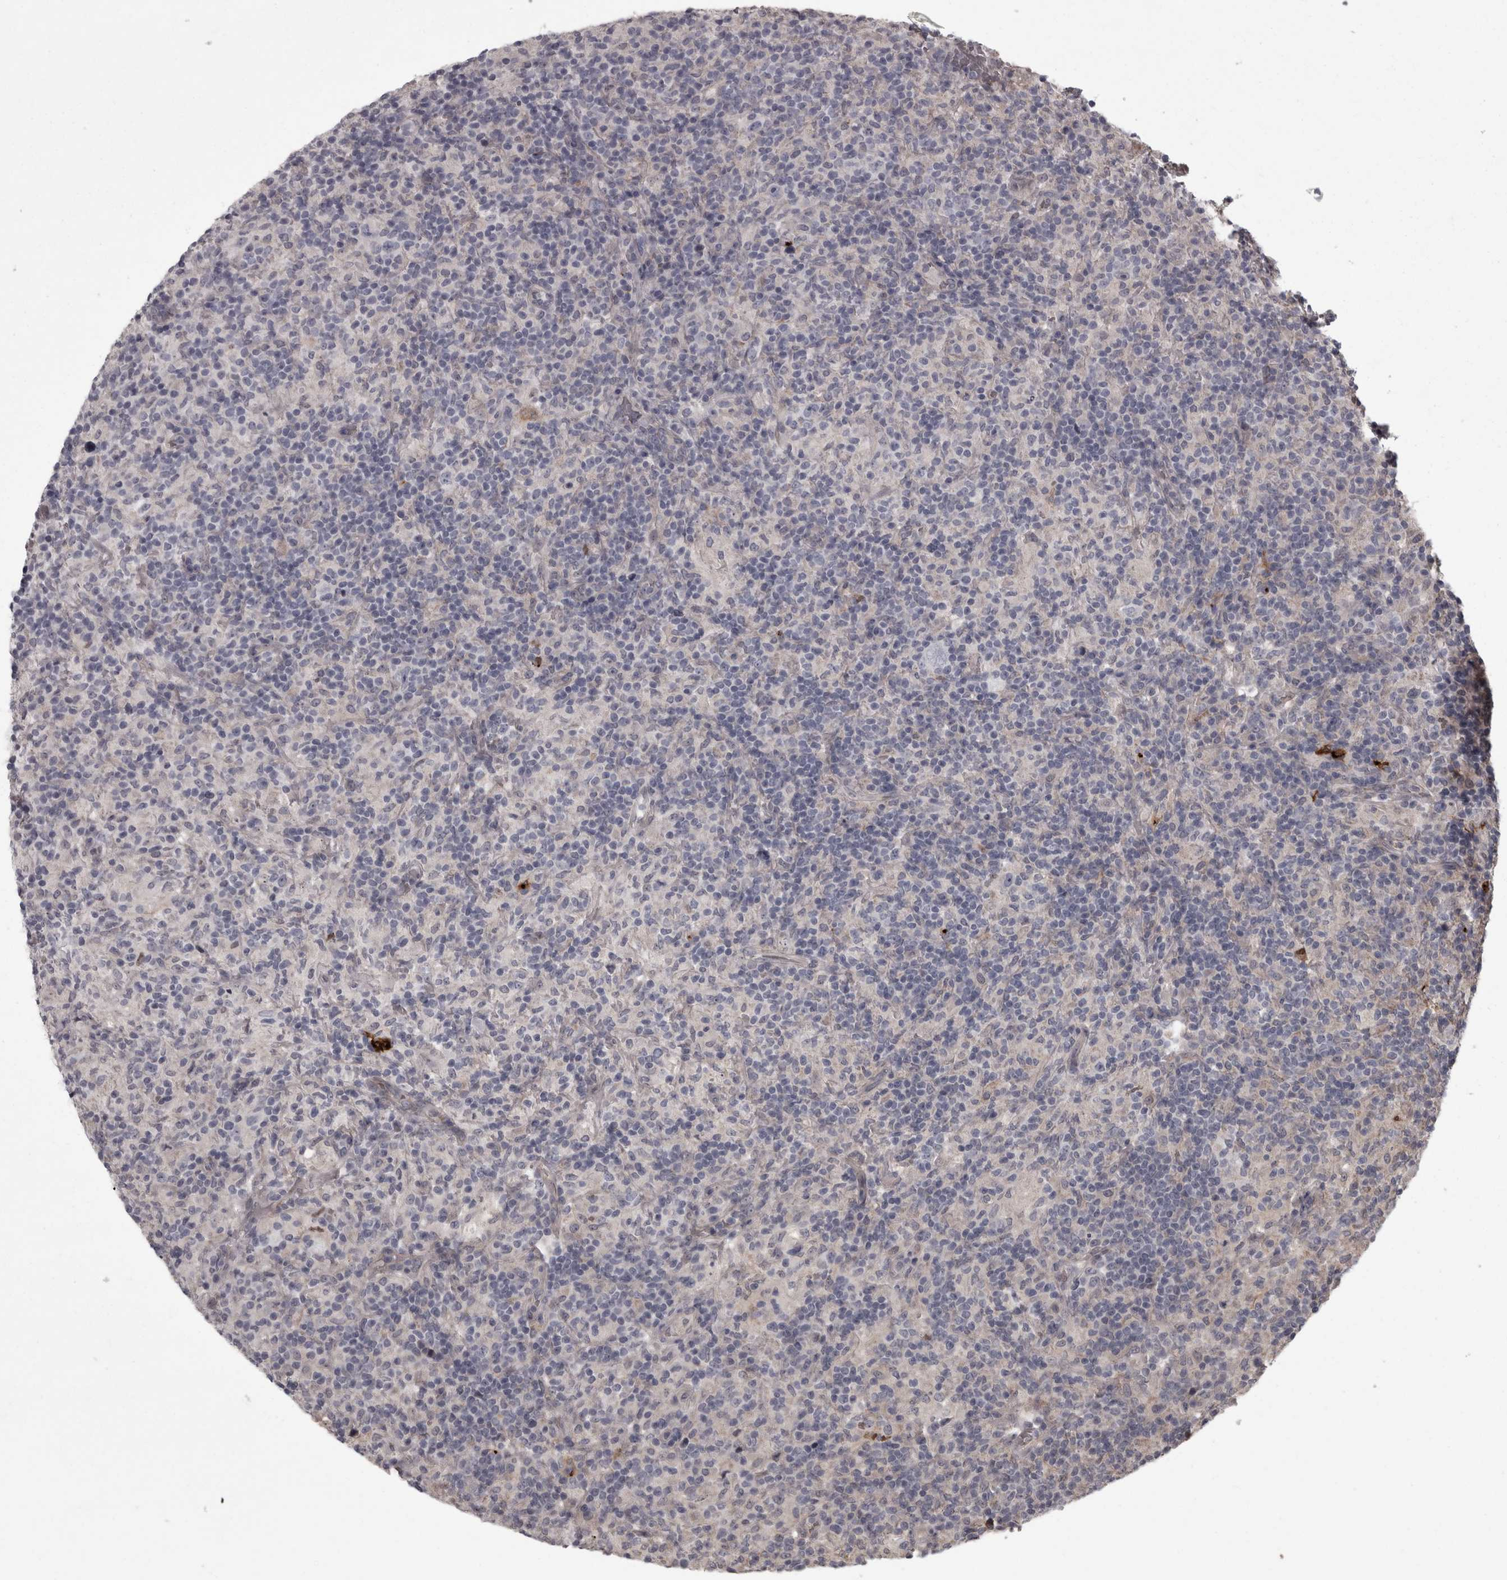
{"staining": {"intensity": "negative", "quantity": "none", "location": "none"}, "tissue": "lymphoma", "cell_type": "Tumor cells", "image_type": "cancer", "snomed": [{"axis": "morphology", "description": "Hodgkin's disease, NOS"}, {"axis": "topography", "description": "Lymph node"}], "caption": "IHC micrograph of human Hodgkin's disease stained for a protein (brown), which reveals no staining in tumor cells.", "gene": "PCDH17", "patient": {"sex": "male", "age": 70}}